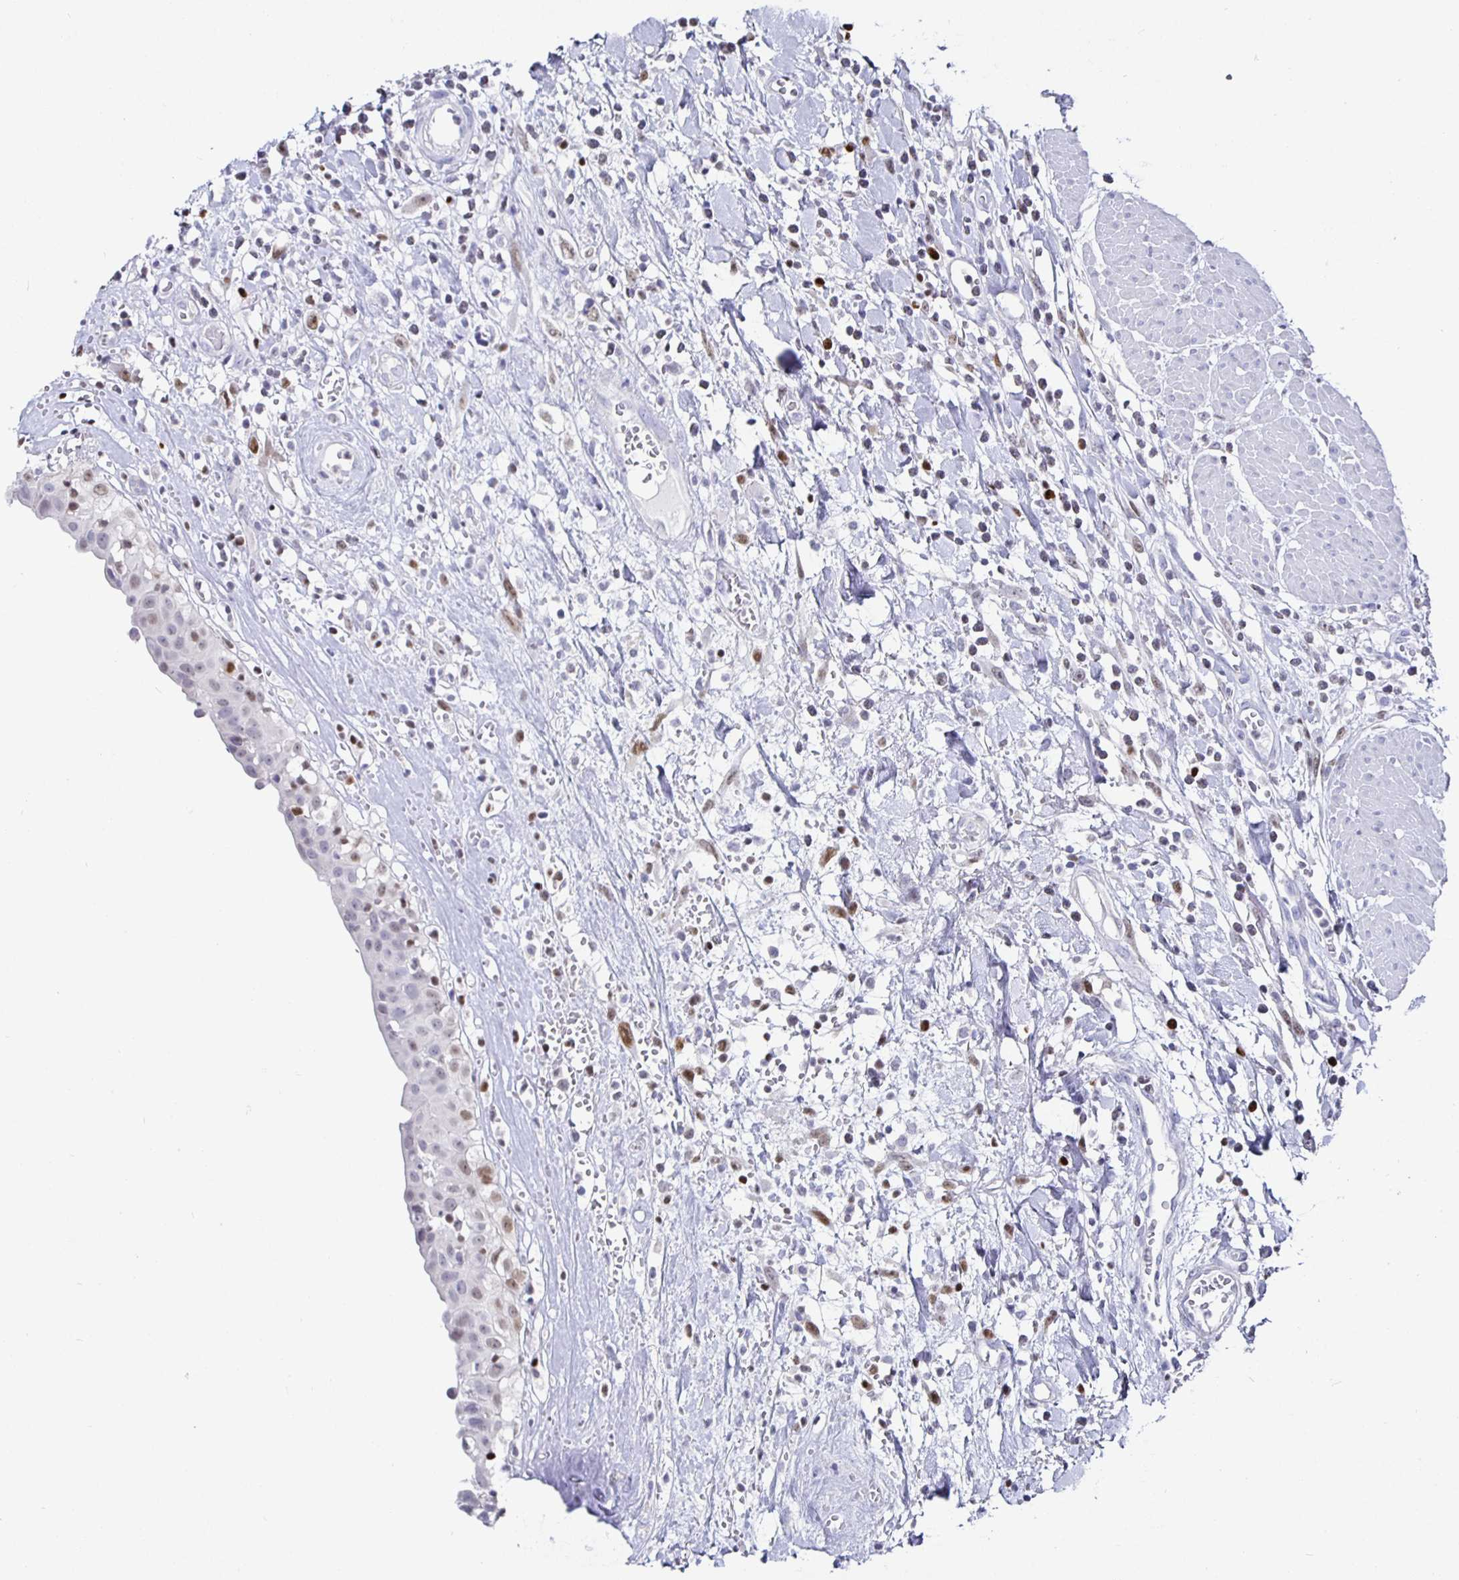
{"staining": {"intensity": "weak", "quantity": "<25%", "location": "nuclear"}, "tissue": "urinary bladder", "cell_type": "Urothelial cells", "image_type": "normal", "snomed": [{"axis": "morphology", "description": "Normal tissue, NOS"}, {"axis": "topography", "description": "Urinary bladder"}], "caption": "A histopathology image of human urinary bladder is negative for staining in urothelial cells. (Brightfield microscopy of DAB (3,3'-diaminobenzidine) IHC at high magnification).", "gene": "RUNX2", "patient": {"sex": "male", "age": 64}}